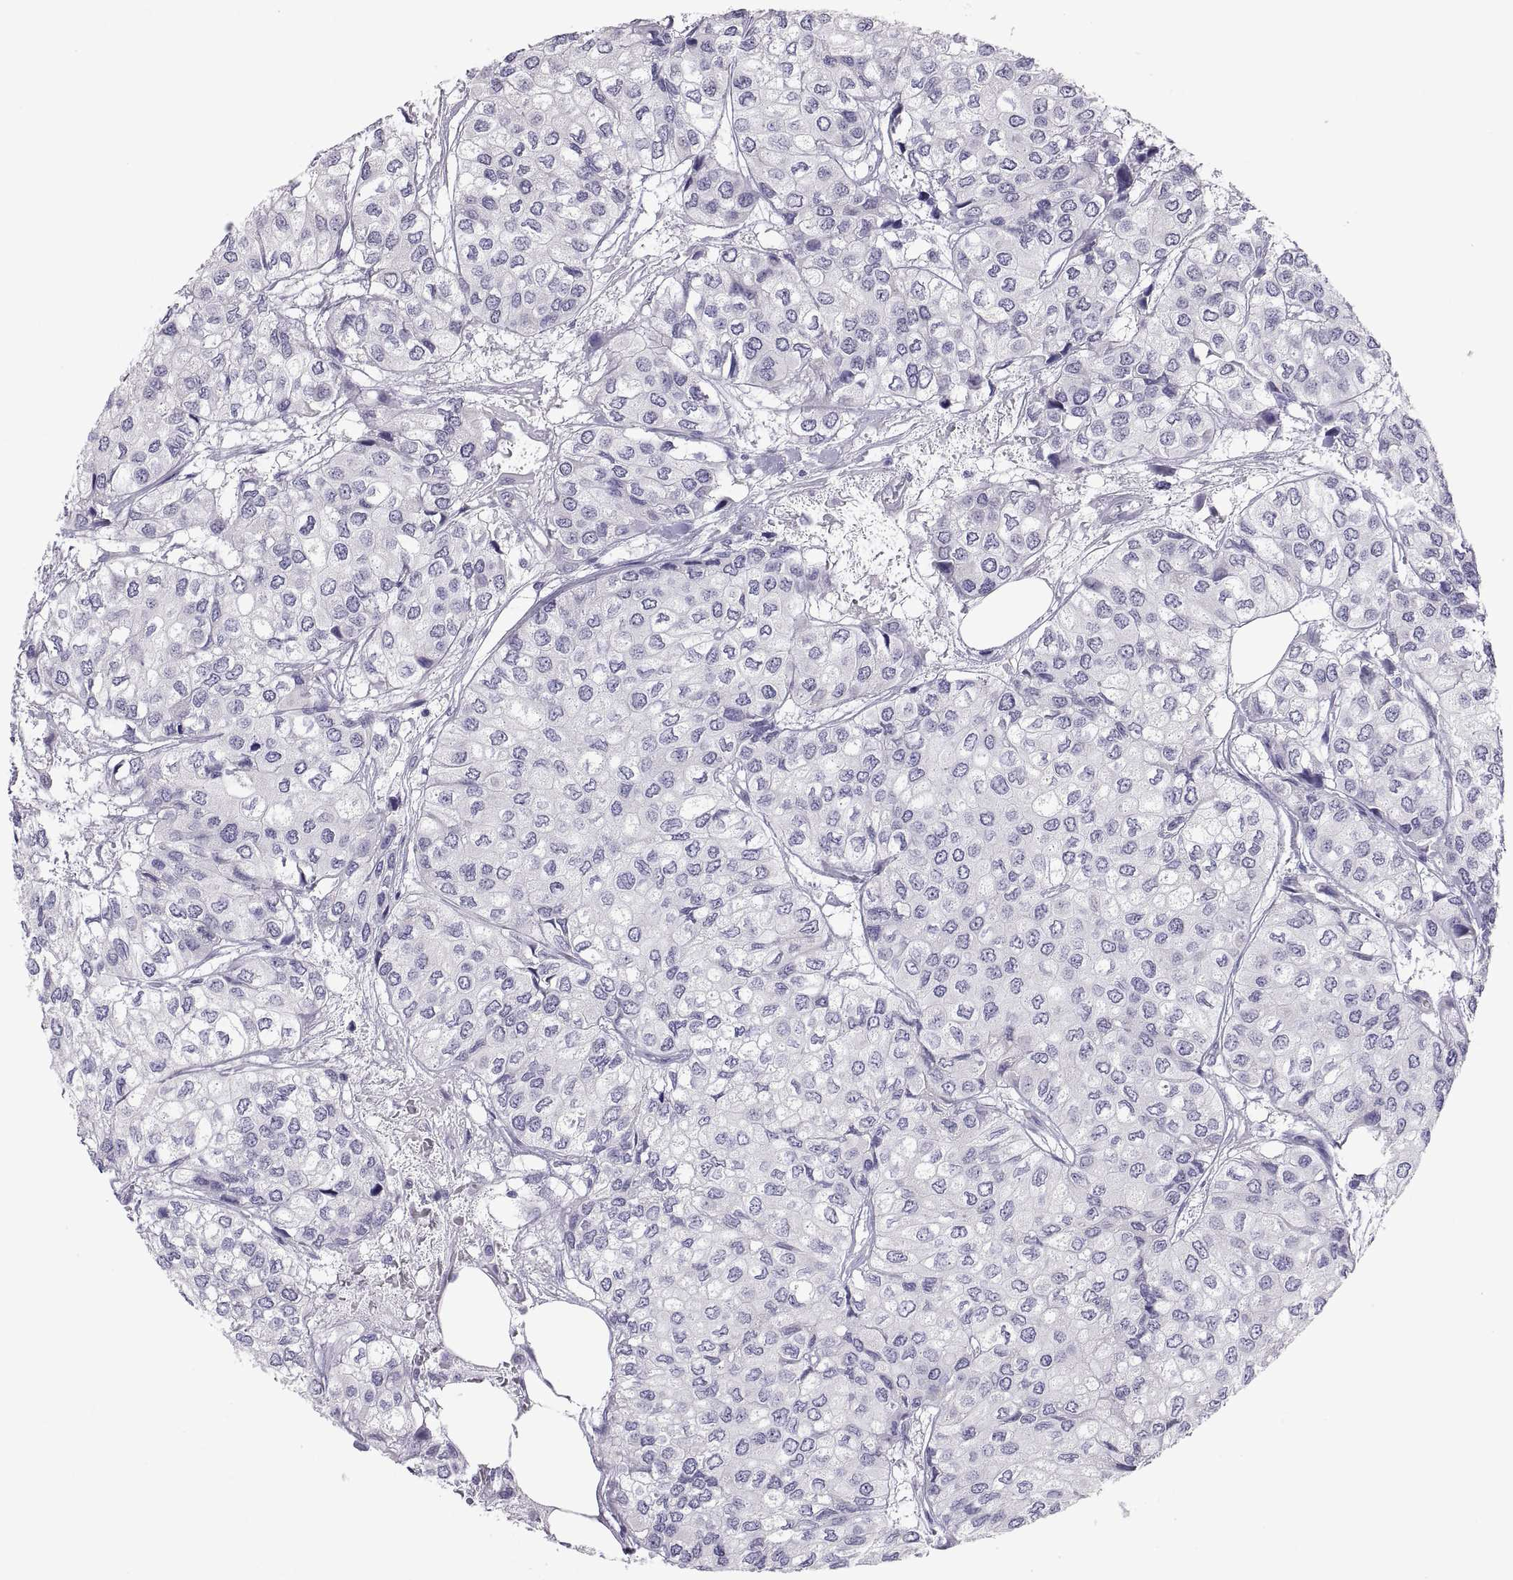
{"staining": {"intensity": "negative", "quantity": "none", "location": "none"}, "tissue": "urothelial cancer", "cell_type": "Tumor cells", "image_type": "cancer", "snomed": [{"axis": "morphology", "description": "Urothelial carcinoma, High grade"}, {"axis": "topography", "description": "Urinary bladder"}], "caption": "High power microscopy histopathology image of an IHC photomicrograph of high-grade urothelial carcinoma, revealing no significant staining in tumor cells.", "gene": "FAM170A", "patient": {"sex": "male", "age": 73}}